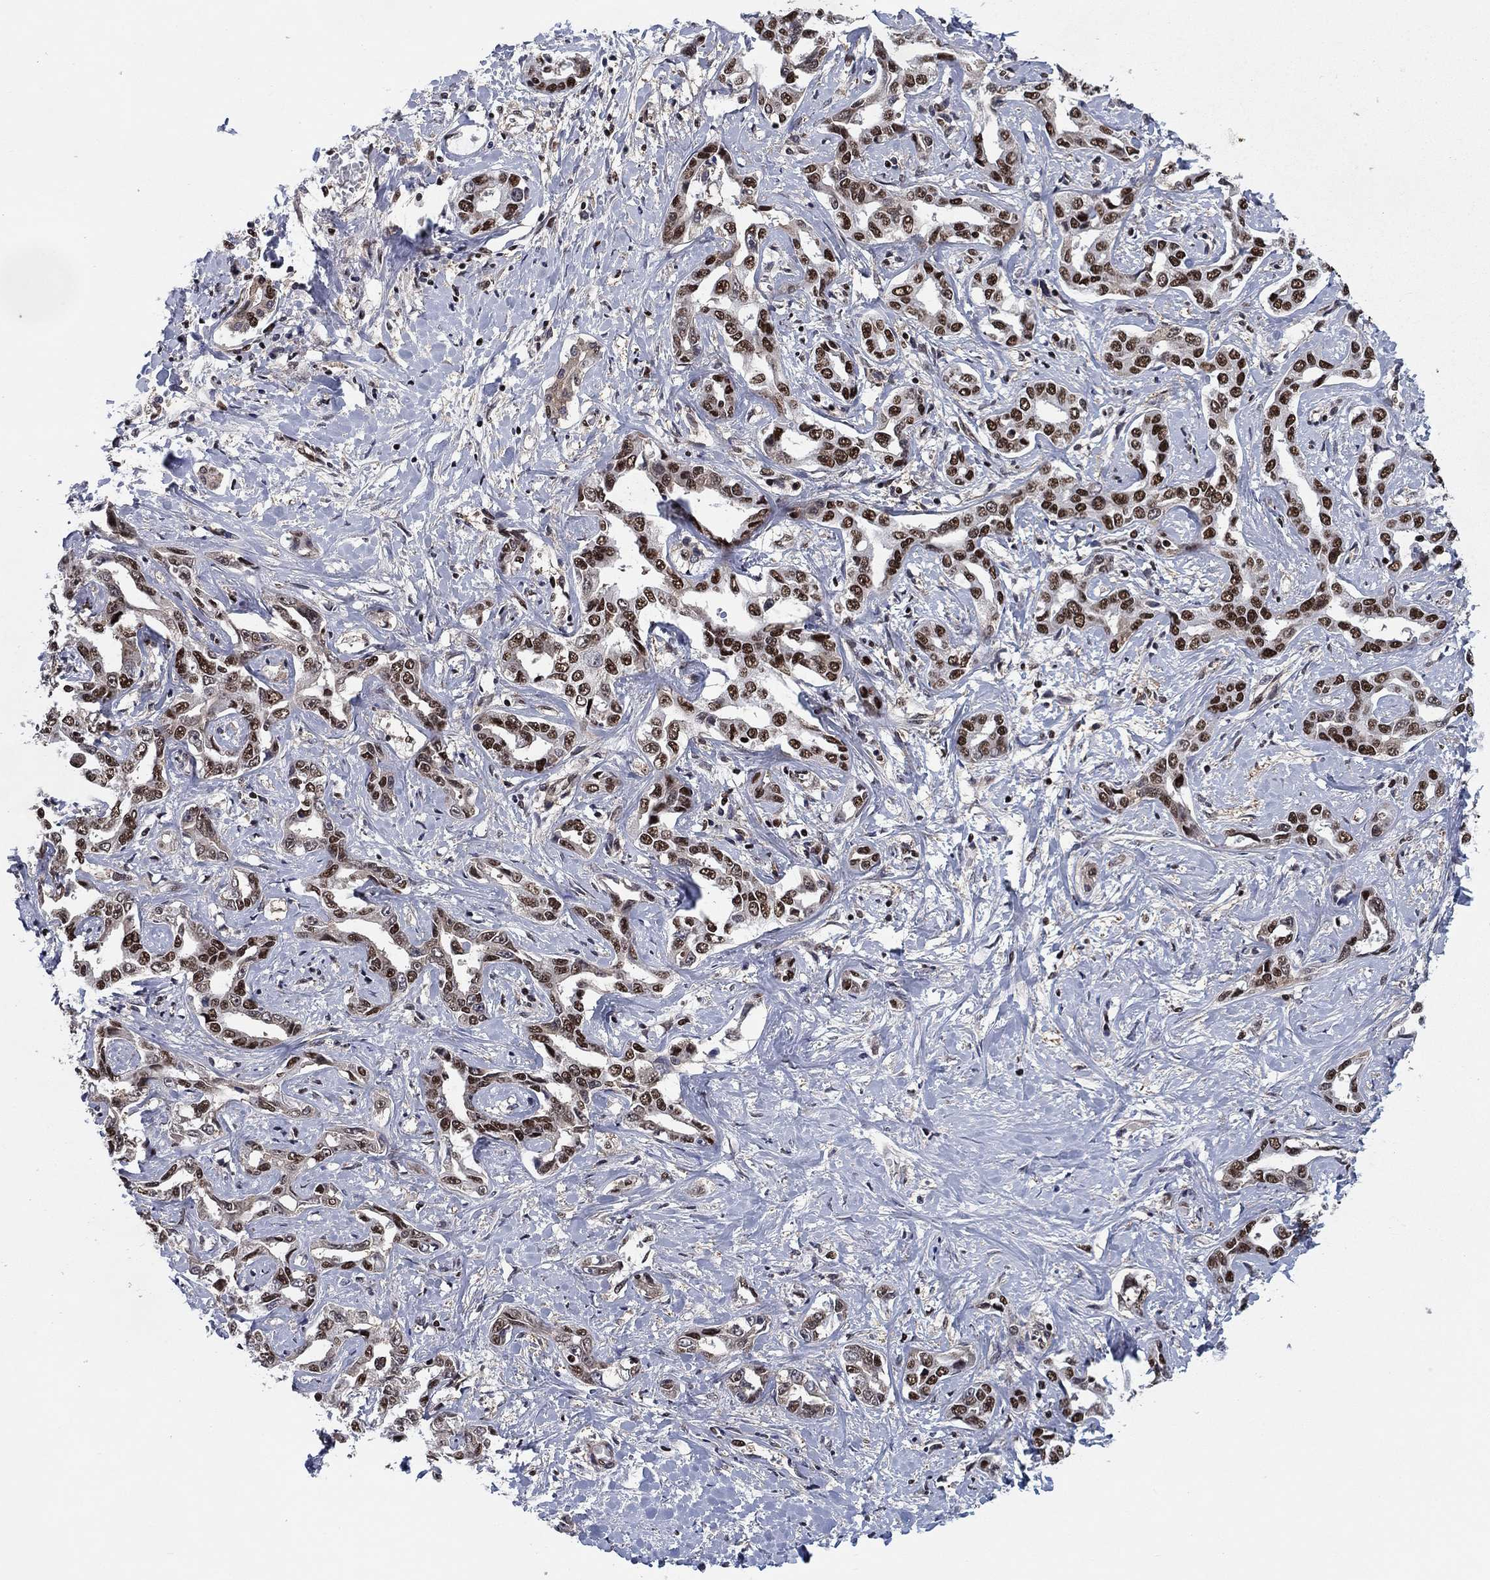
{"staining": {"intensity": "strong", "quantity": ">75%", "location": "nuclear"}, "tissue": "liver cancer", "cell_type": "Tumor cells", "image_type": "cancer", "snomed": [{"axis": "morphology", "description": "Cholangiocarcinoma"}, {"axis": "topography", "description": "Liver"}], "caption": "Liver cancer (cholangiocarcinoma) was stained to show a protein in brown. There is high levels of strong nuclear expression in about >75% of tumor cells.", "gene": "RPRD1B", "patient": {"sex": "male", "age": 59}}